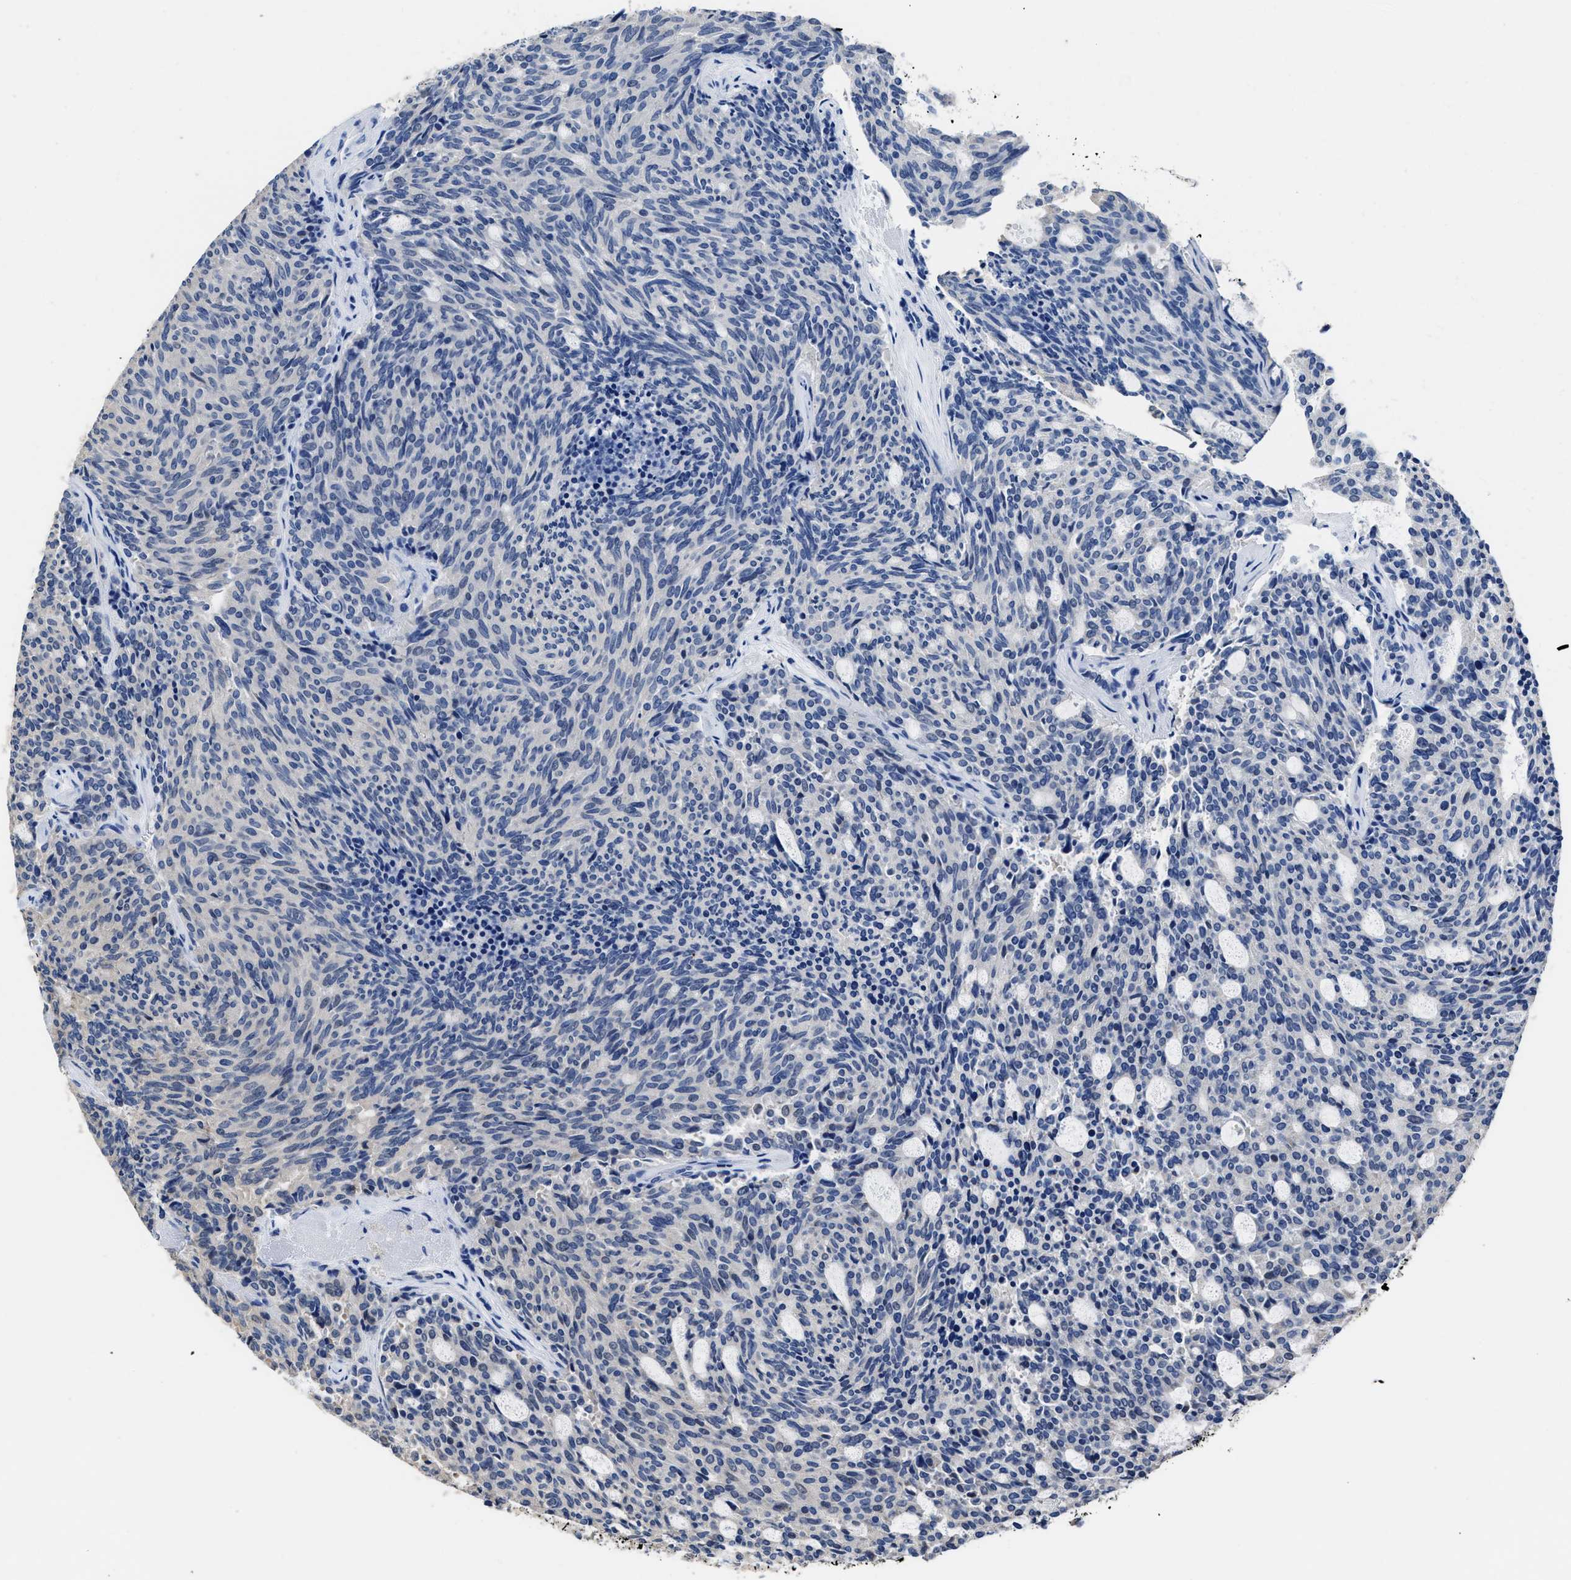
{"staining": {"intensity": "negative", "quantity": "none", "location": "none"}, "tissue": "carcinoid", "cell_type": "Tumor cells", "image_type": "cancer", "snomed": [{"axis": "morphology", "description": "Carcinoid, malignant, NOS"}, {"axis": "topography", "description": "Pancreas"}], "caption": "Human carcinoid (malignant) stained for a protein using immunohistochemistry (IHC) demonstrates no staining in tumor cells.", "gene": "HOOK1", "patient": {"sex": "female", "age": 54}}